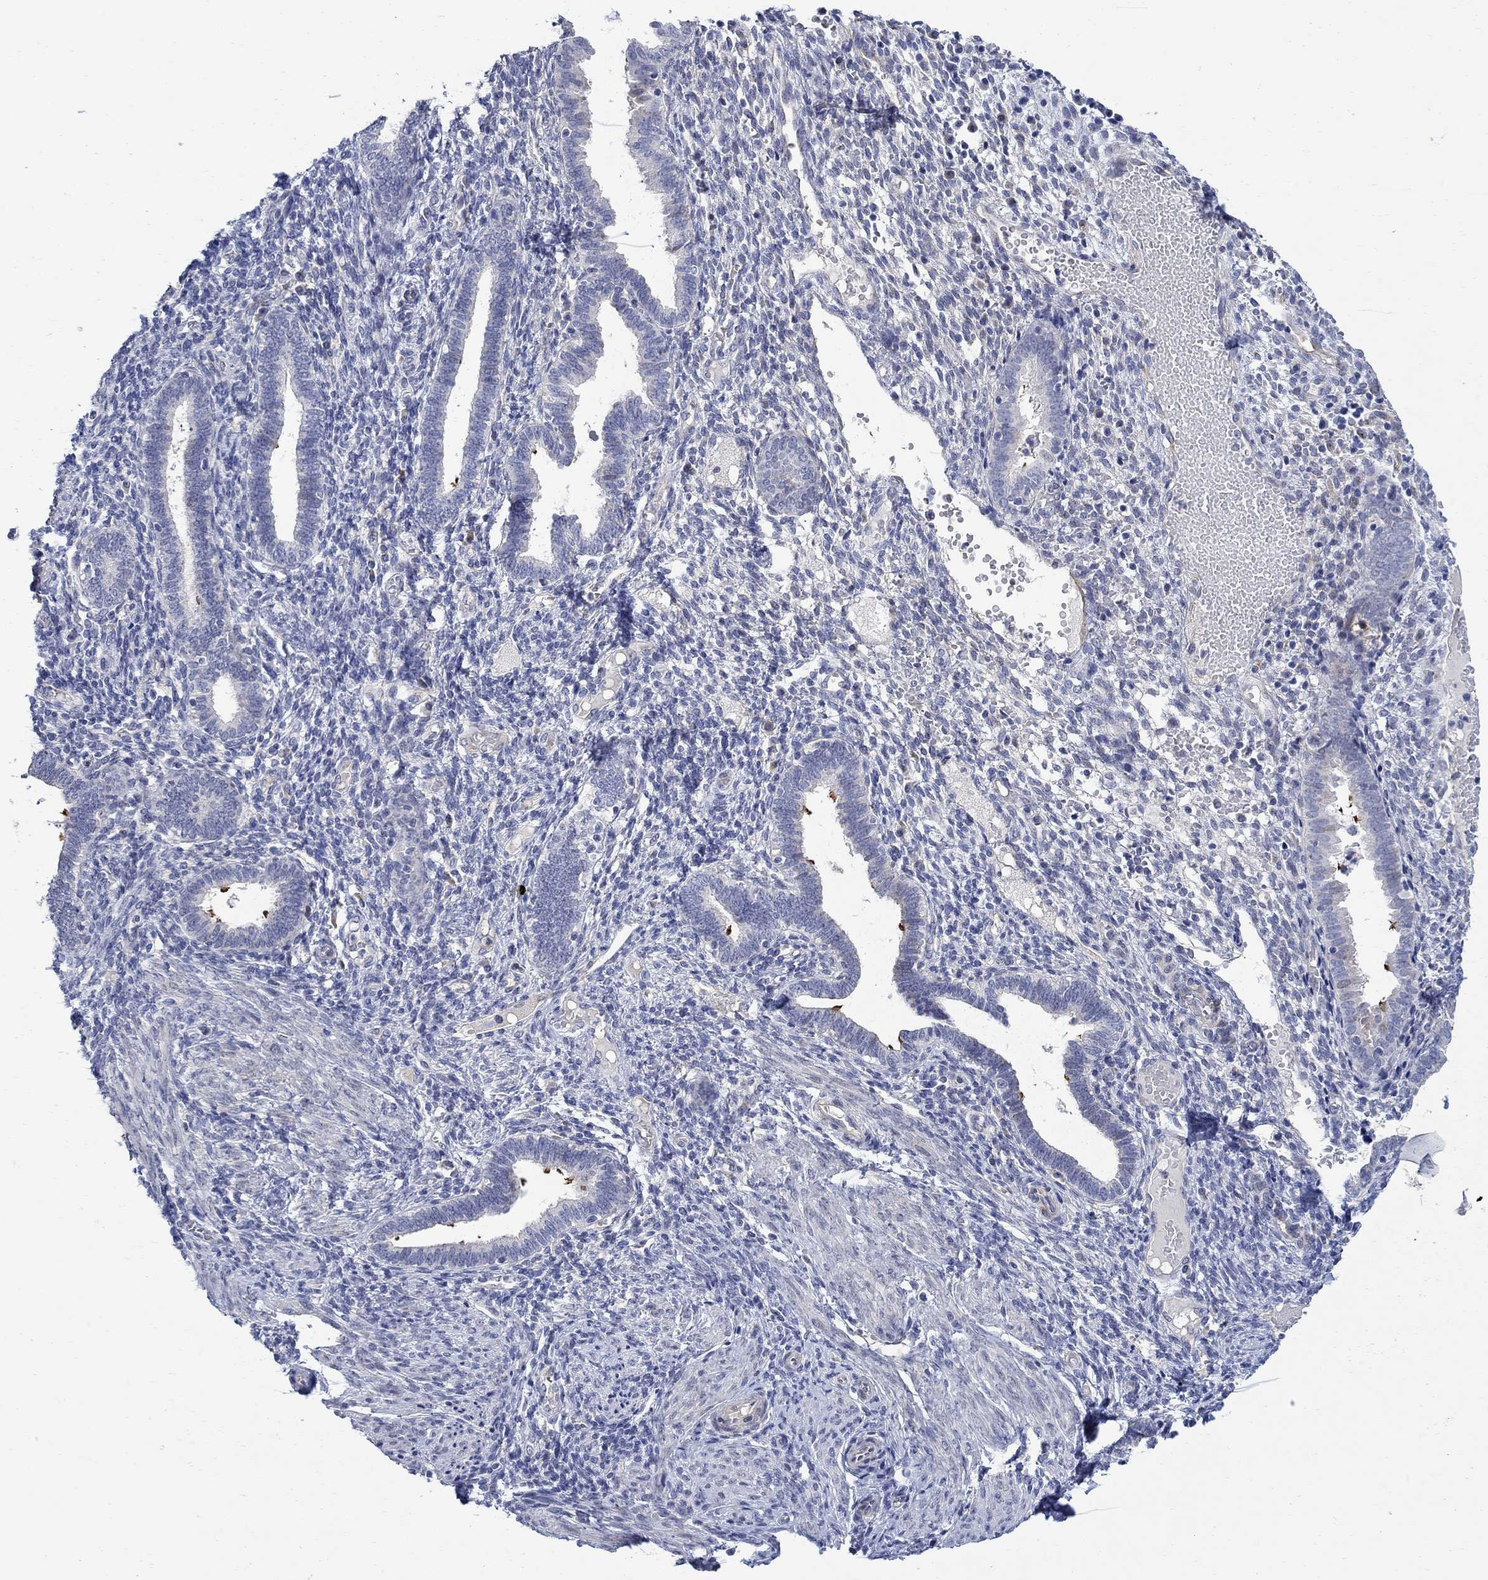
{"staining": {"intensity": "negative", "quantity": "none", "location": "none"}, "tissue": "endometrium", "cell_type": "Cells in endometrial stroma", "image_type": "normal", "snomed": [{"axis": "morphology", "description": "Normal tissue, NOS"}, {"axis": "topography", "description": "Endometrium"}], "caption": "Immunohistochemical staining of benign human endometrium shows no significant positivity in cells in endometrial stroma.", "gene": "DLK1", "patient": {"sex": "female", "age": 42}}